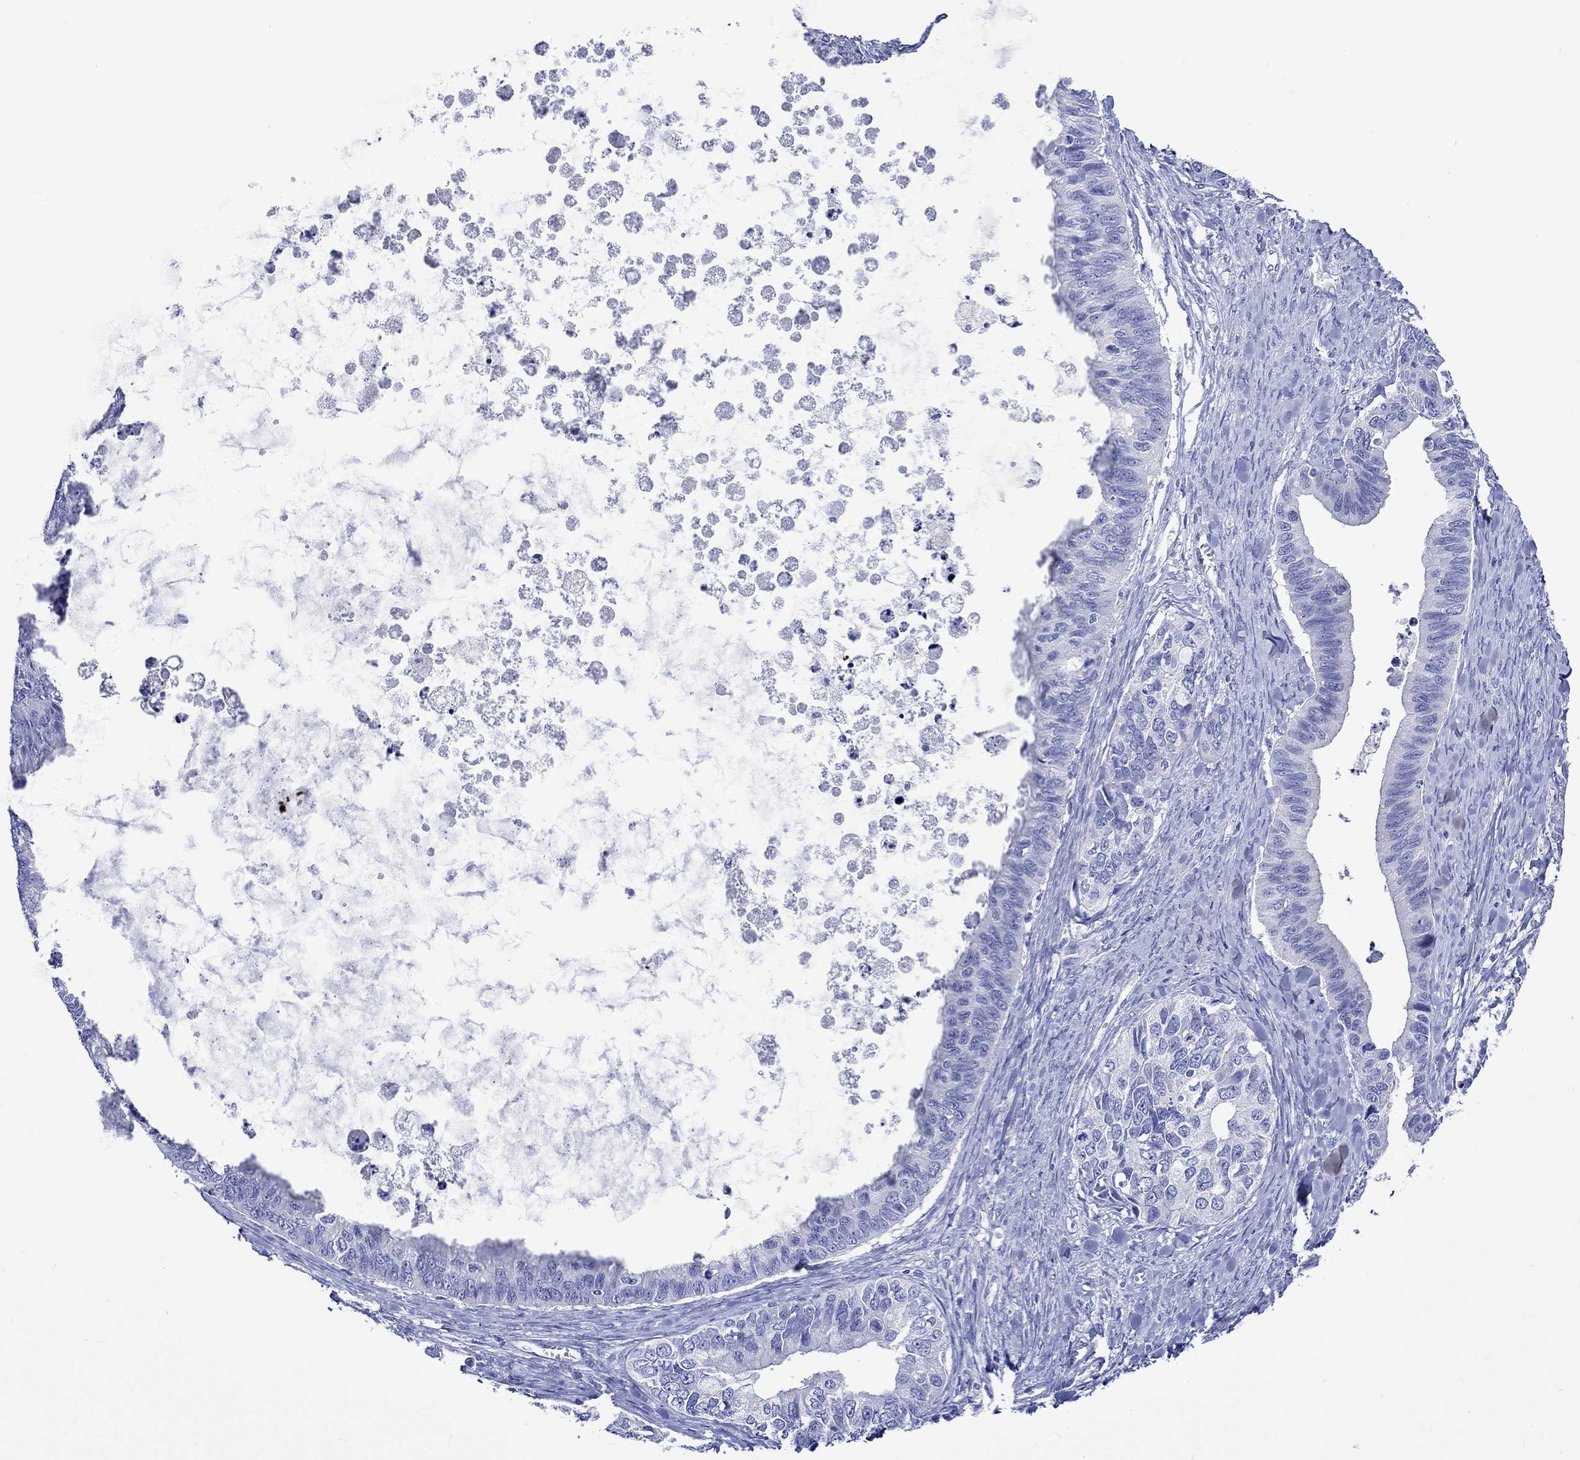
{"staining": {"intensity": "negative", "quantity": "none", "location": "none"}, "tissue": "ovarian cancer", "cell_type": "Tumor cells", "image_type": "cancer", "snomed": [{"axis": "morphology", "description": "Cystadenocarcinoma, mucinous, NOS"}, {"axis": "topography", "description": "Ovary"}], "caption": "Ovarian cancer (mucinous cystadenocarcinoma) was stained to show a protein in brown. There is no significant expression in tumor cells.", "gene": "HARBI1", "patient": {"sex": "female", "age": 76}}